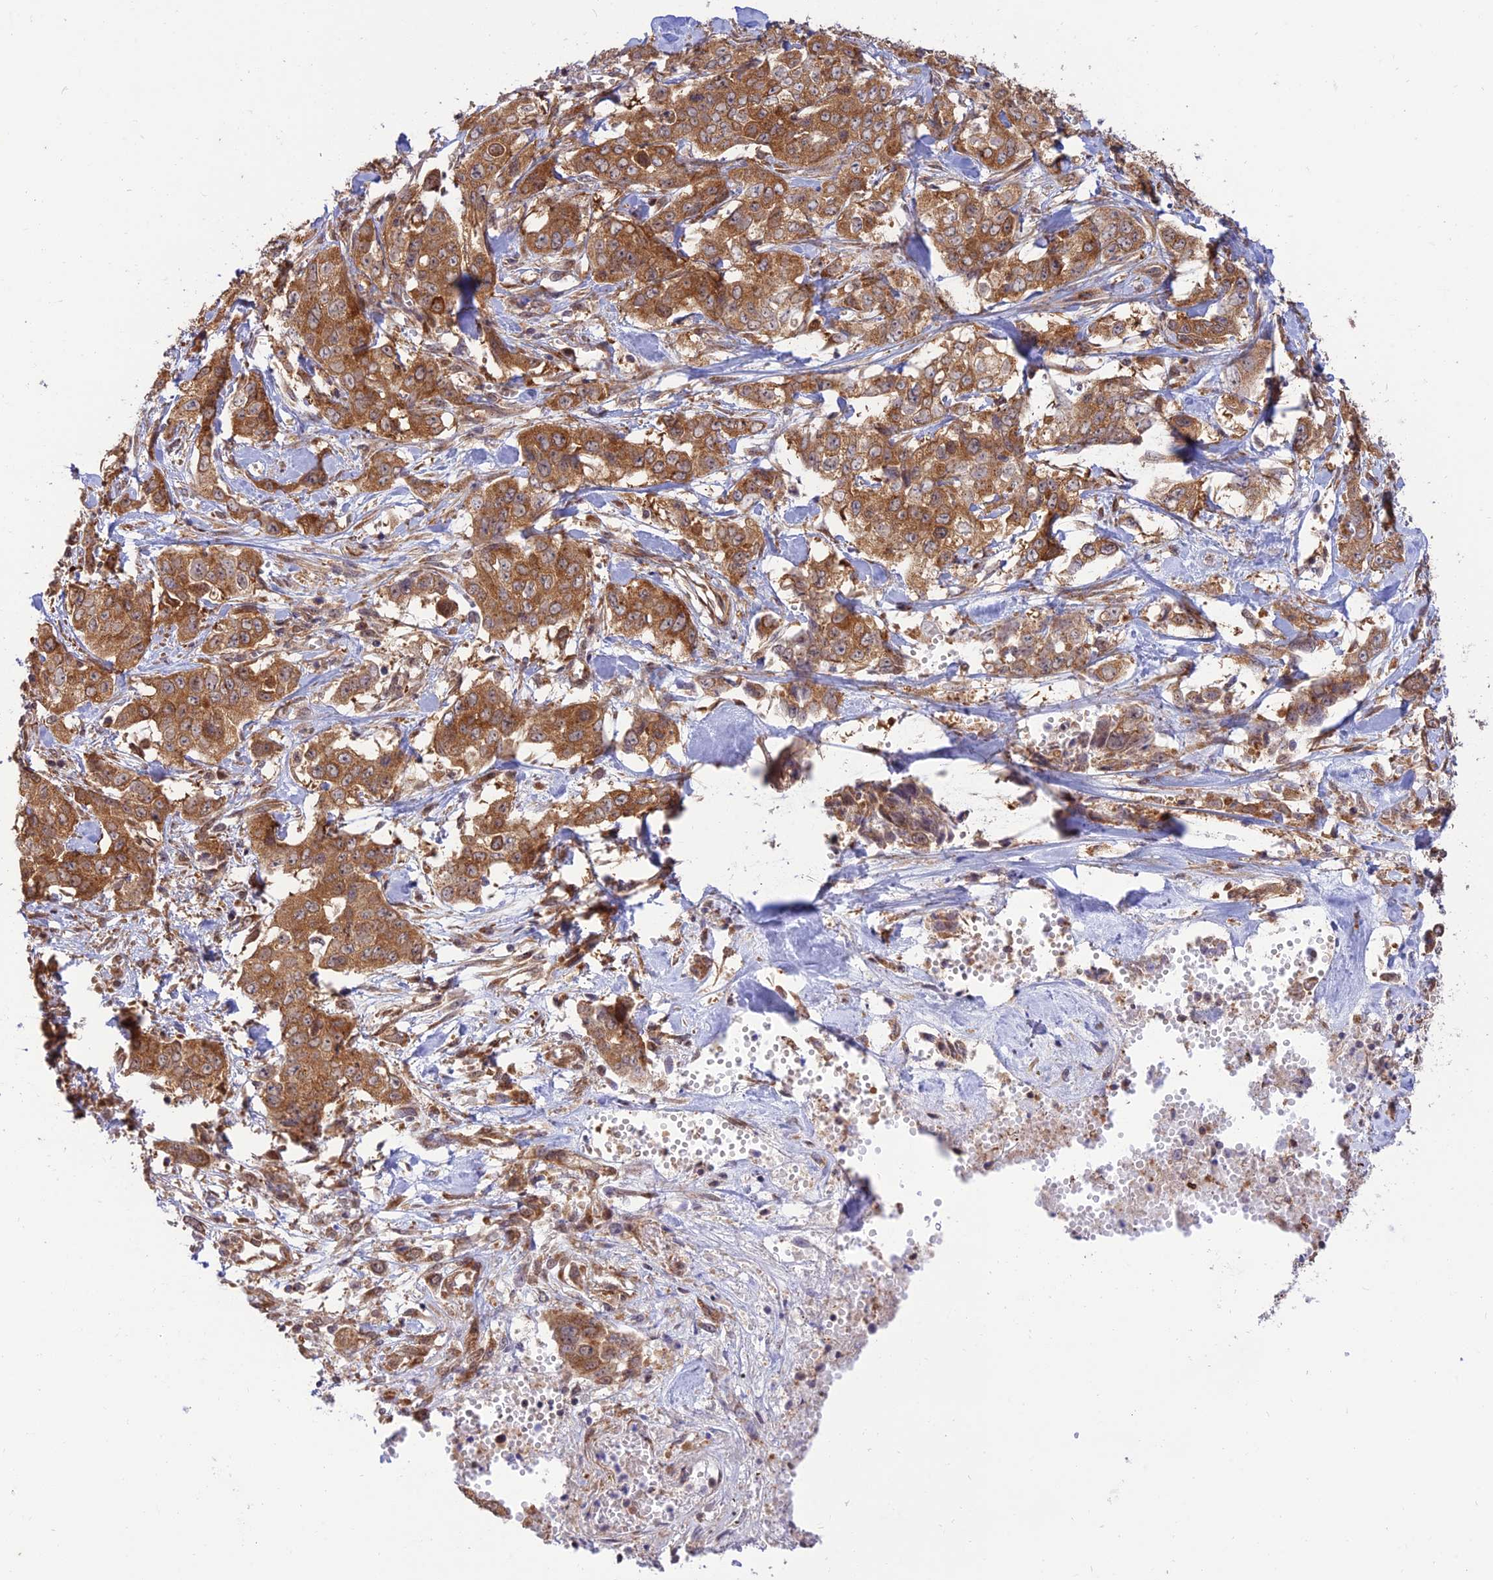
{"staining": {"intensity": "moderate", "quantity": ">75%", "location": "cytoplasmic/membranous"}, "tissue": "stomach cancer", "cell_type": "Tumor cells", "image_type": "cancer", "snomed": [{"axis": "morphology", "description": "Adenocarcinoma, NOS"}, {"axis": "topography", "description": "Stomach, upper"}], "caption": "Human stomach adenocarcinoma stained with a brown dye demonstrates moderate cytoplasmic/membranous positive expression in approximately >75% of tumor cells.", "gene": "GOLGA3", "patient": {"sex": "male", "age": 62}}